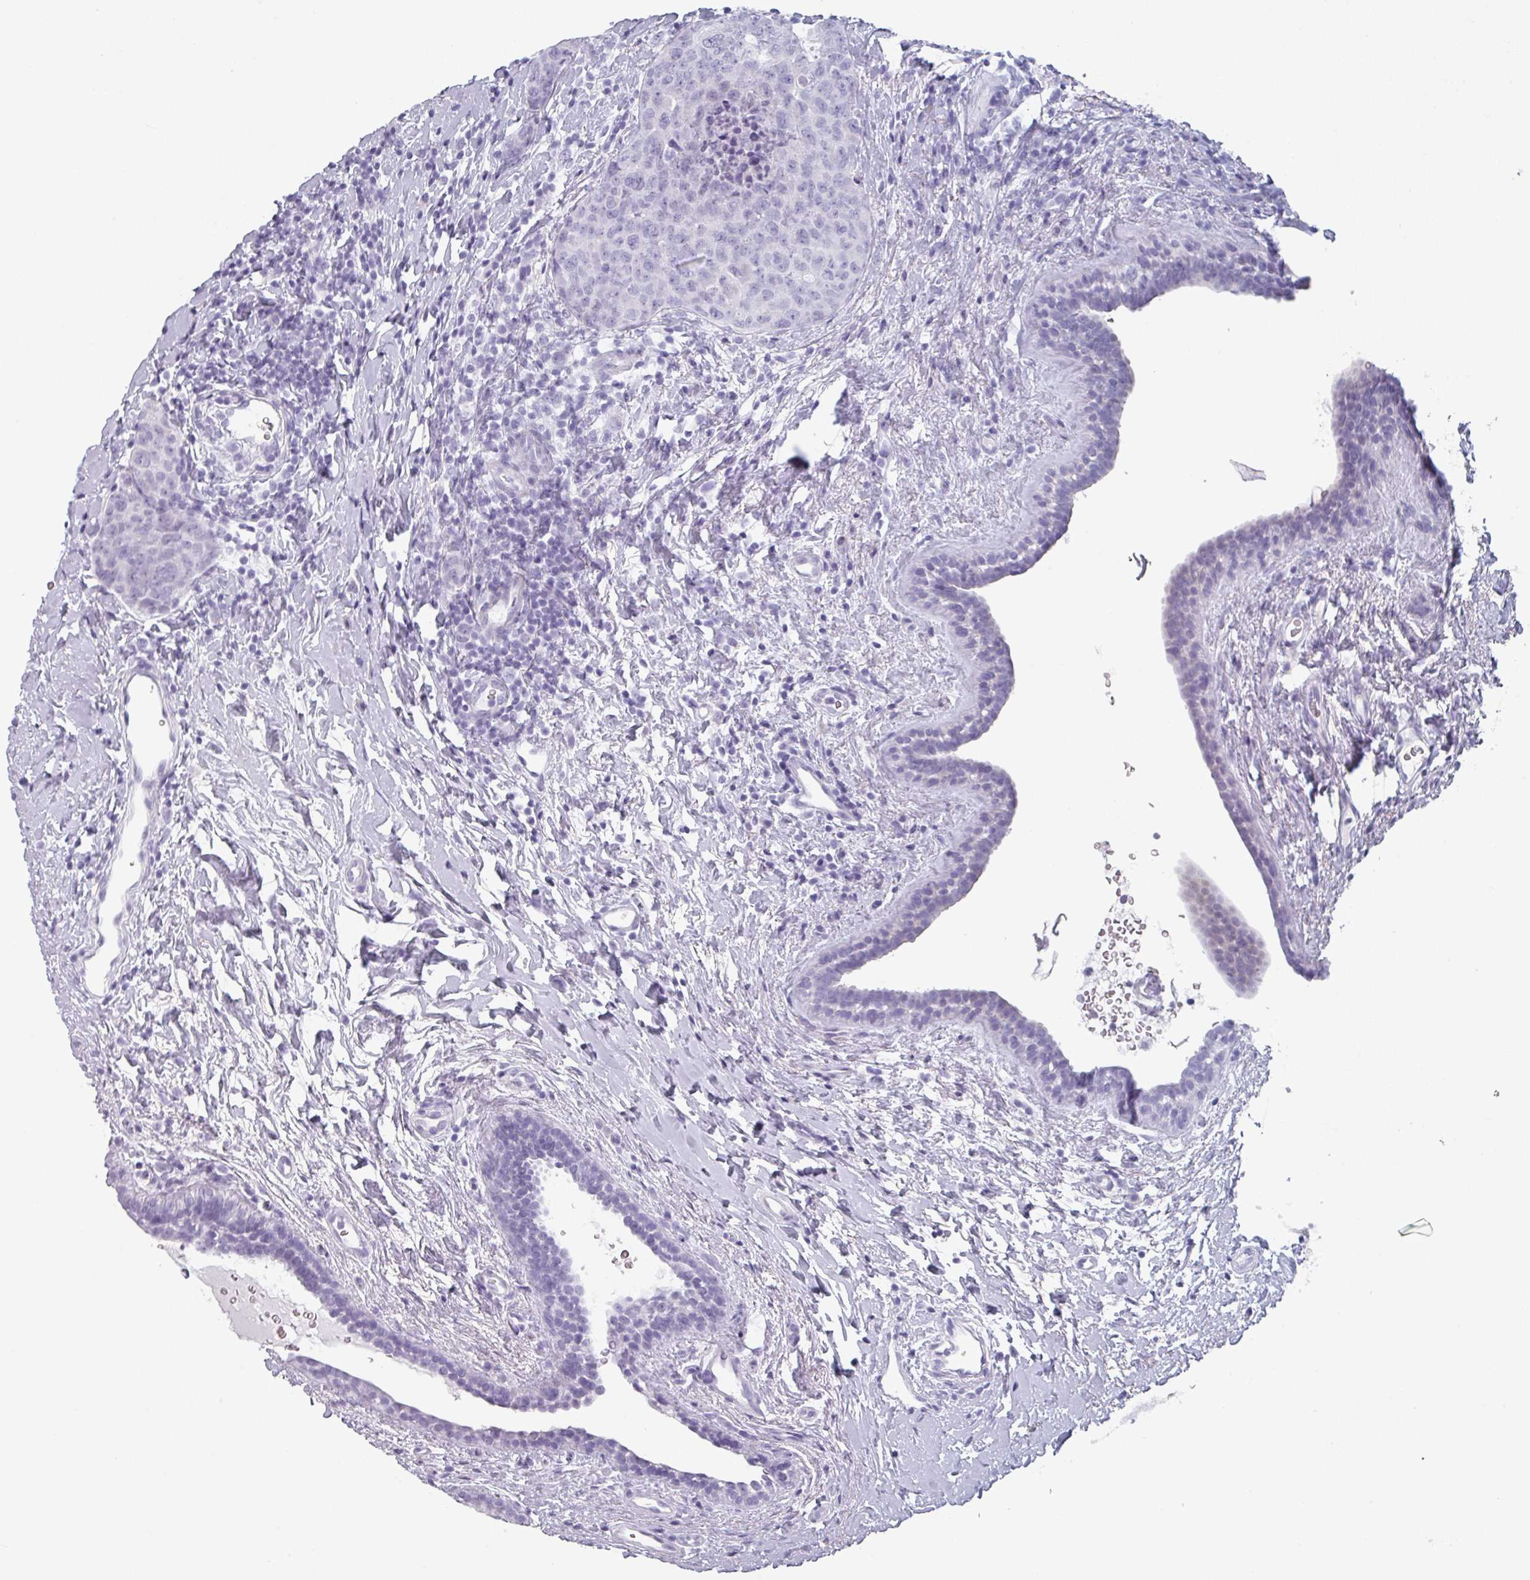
{"staining": {"intensity": "negative", "quantity": "none", "location": "none"}, "tissue": "breast cancer", "cell_type": "Tumor cells", "image_type": "cancer", "snomed": [{"axis": "morphology", "description": "Duct carcinoma"}, {"axis": "topography", "description": "Breast"}], "caption": "The micrograph reveals no staining of tumor cells in breast invasive ductal carcinoma.", "gene": "SLC35G2", "patient": {"sex": "female", "age": 40}}